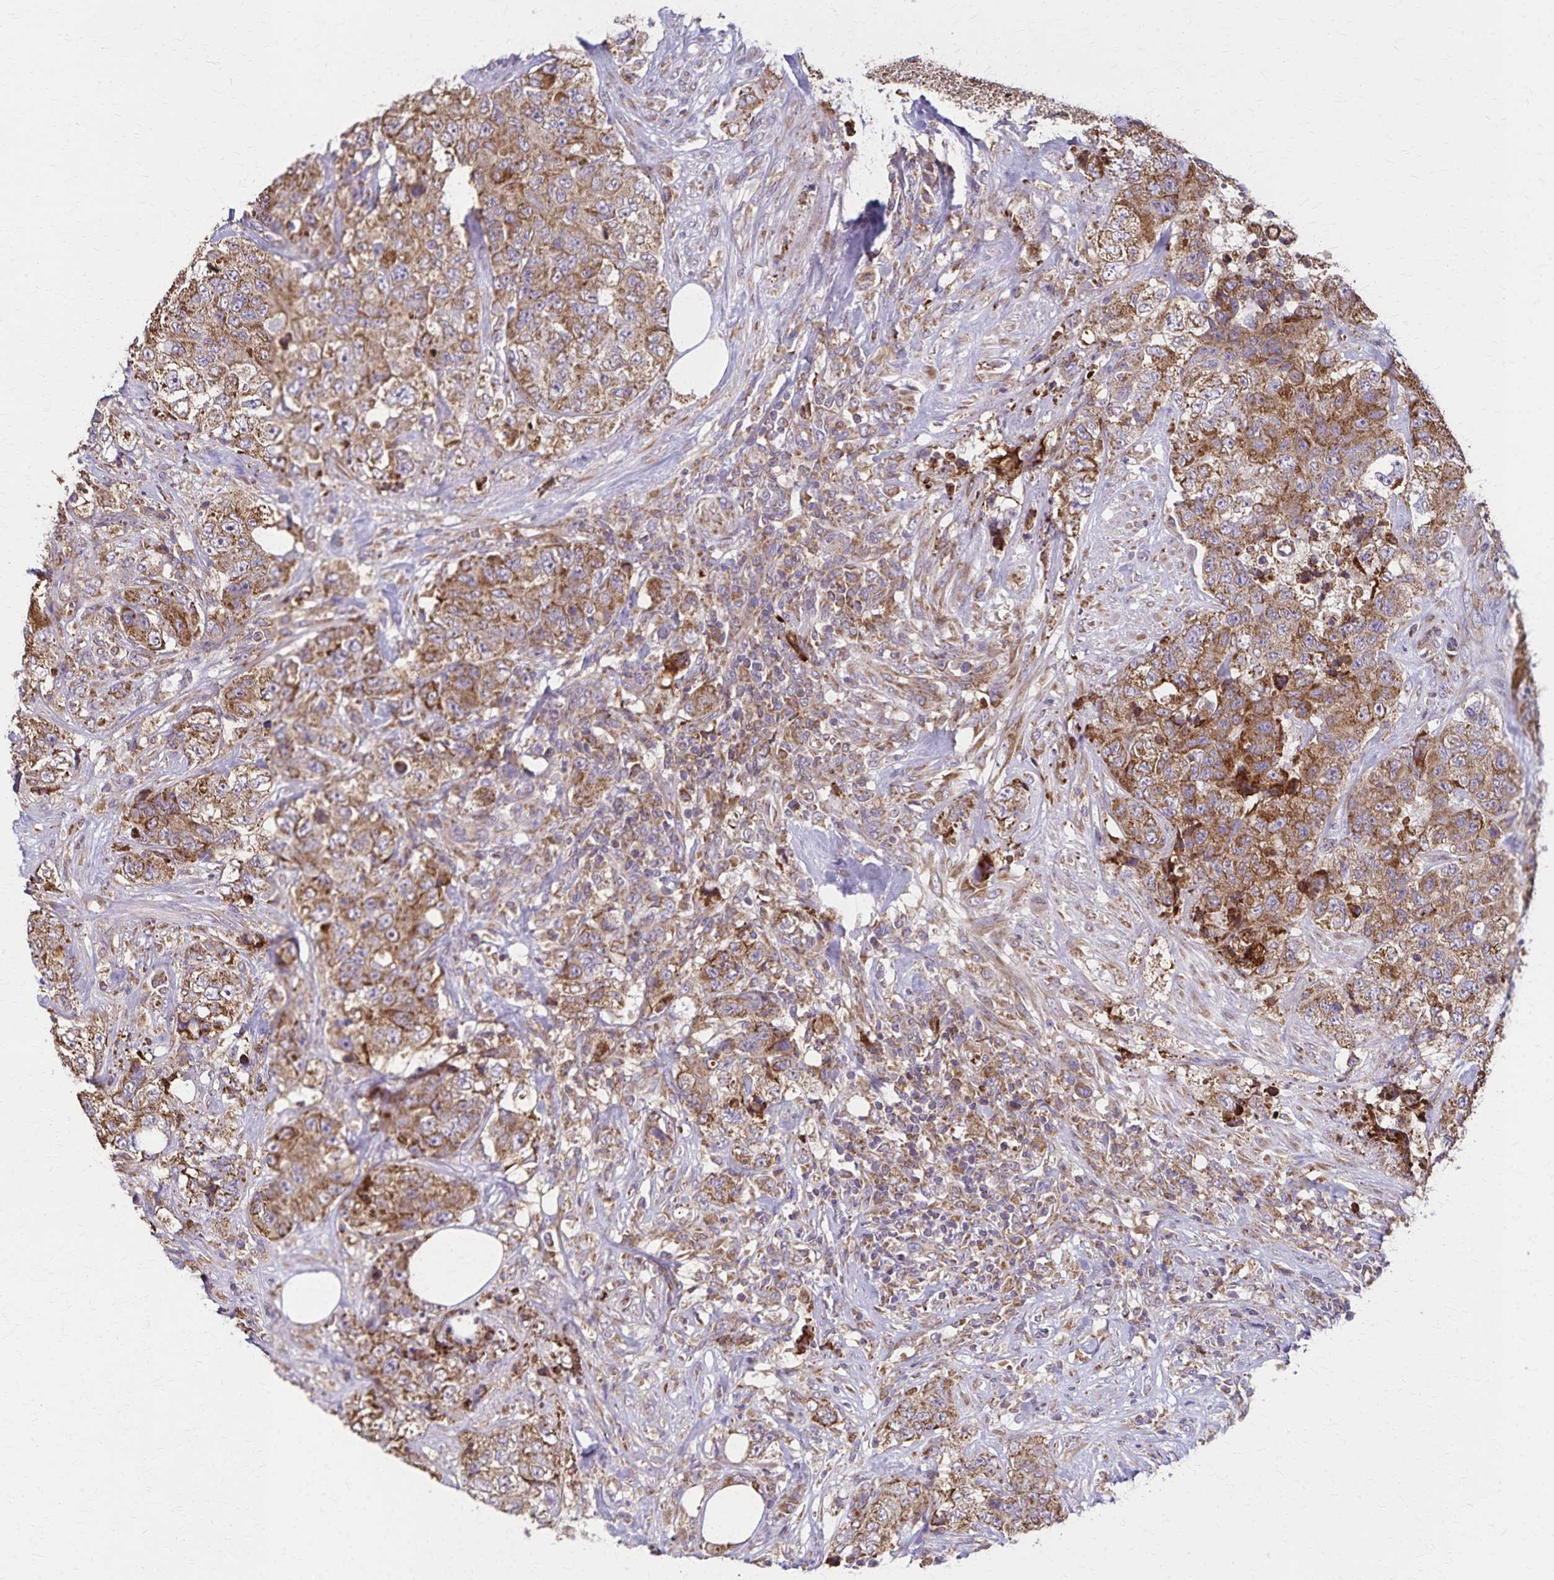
{"staining": {"intensity": "moderate", "quantity": ">75%", "location": "cytoplasmic/membranous"}, "tissue": "urothelial cancer", "cell_type": "Tumor cells", "image_type": "cancer", "snomed": [{"axis": "morphology", "description": "Urothelial carcinoma, High grade"}, {"axis": "topography", "description": "Urinary bladder"}], "caption": "Human high-grade urothelial carcinoma stained for a protein (brown) reveals moderate cytoplasmic/membranous positive positivity in approximately >75% of tumor cells.", "gene": "RNF10", "patient": {"sex": "female", "age": 78}}